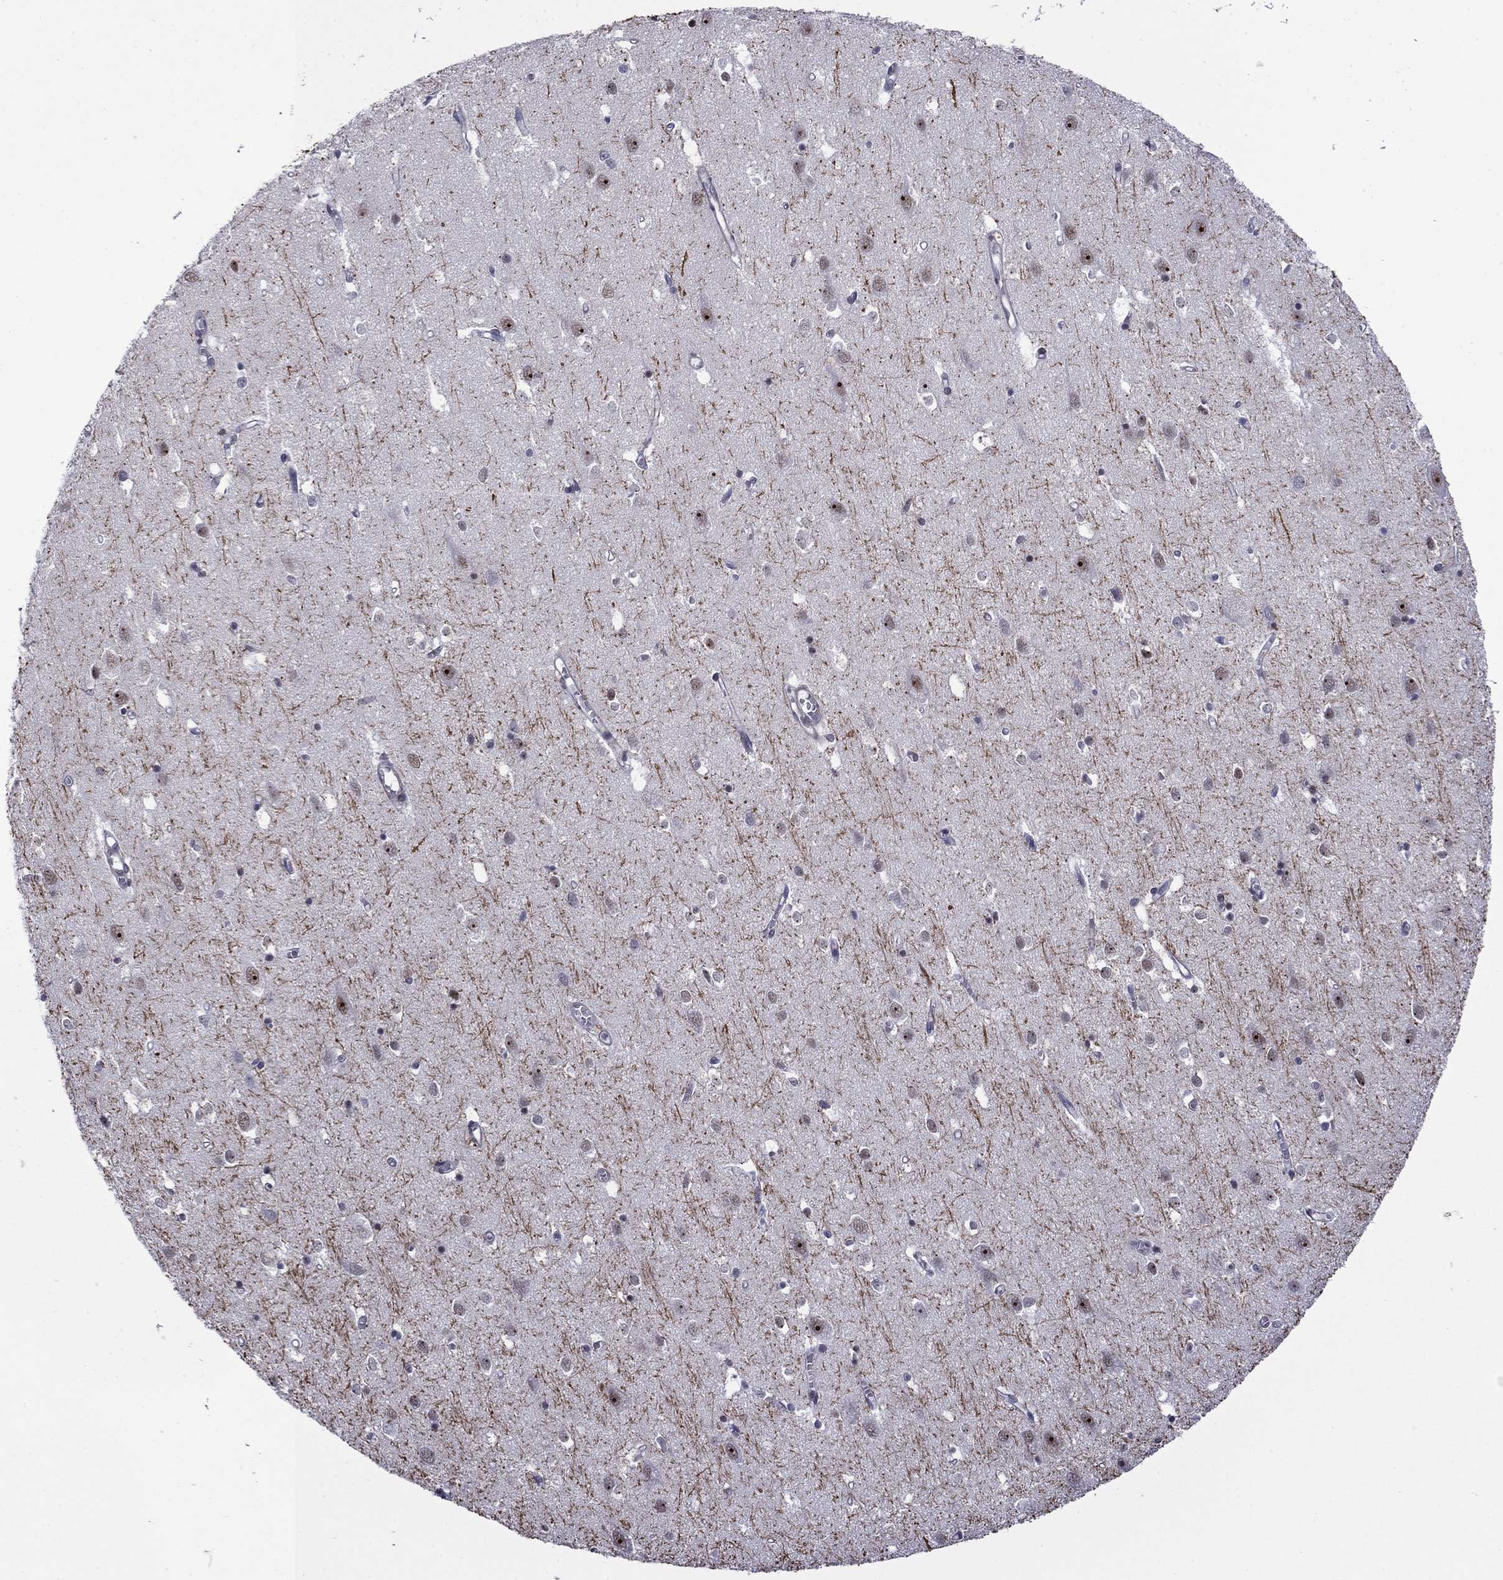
{"staining": {"intensity": "negative", "quantity": "none", "location": "none"}, "tissue": "cerebral cortex", "cell_type": "Endothelial cells", "image_type": "normal", "snomed": [{"axis": "morphology", "description": "Normal tissue, NOS"}, {"axis": "topography", "description": "Cerebral cortex"}], "caption": "High power microscopy micrograph of an IHC photomicrograph of benign cerebral cortex, revealing no significant staining in endothelial cells.", "gene": "SURF2", "patient": {"sex": "male", "age": 70}}